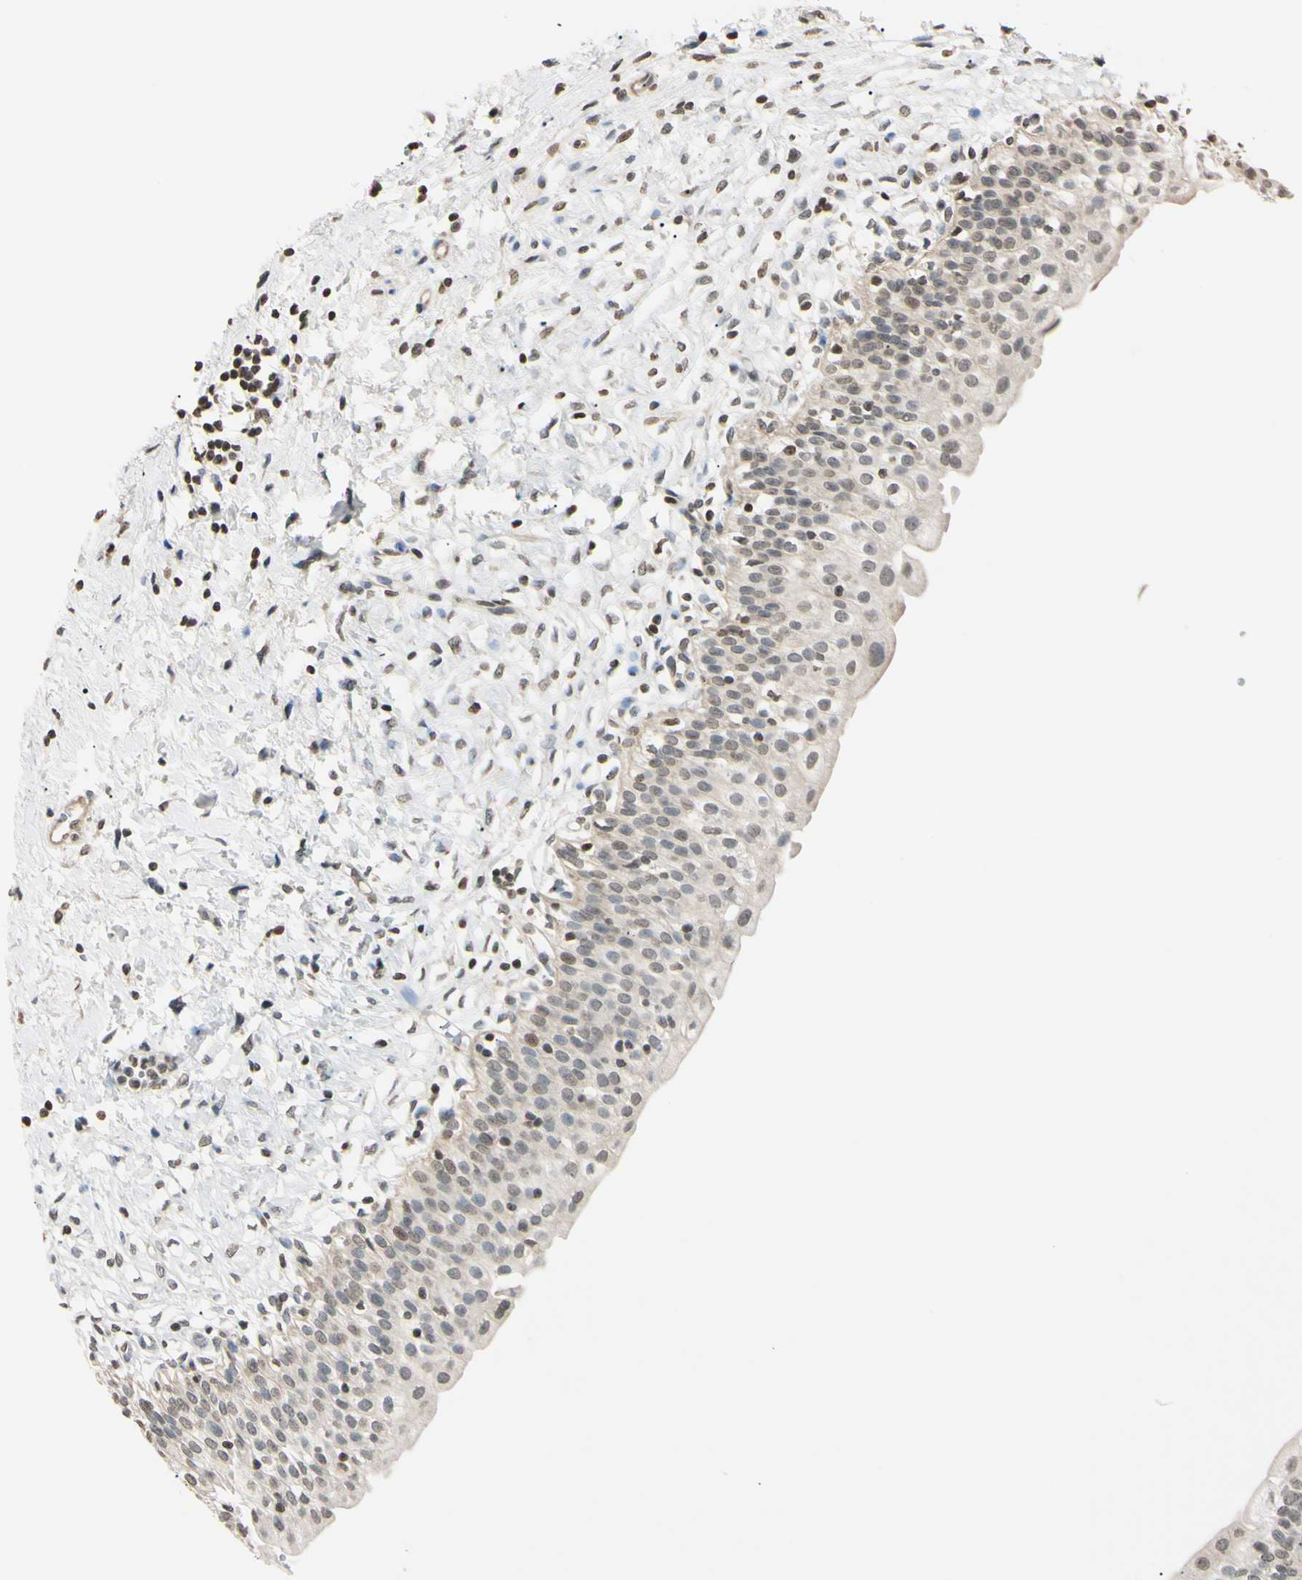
{"staining": {"intensity": "weak", "quantity": "25%-75%", "location": "nuclear"}, "tissue": "urinary bladder", "cell_type": "Urothelial cells", "image_type": "normal", "snomed": [{"axis": "morphology", "description": "Normal tissue, NOS"}, {"axis": "topography", "description": "Urinary bladder"}], "caption": "Immunohistochemical staining of normal human urinary bladder displays low levels of weak nuclear positivity in approximately 25%-75% of urothelial cells.", "gene": "CDC45", "patient": {"sex": "male", "age": 55}}